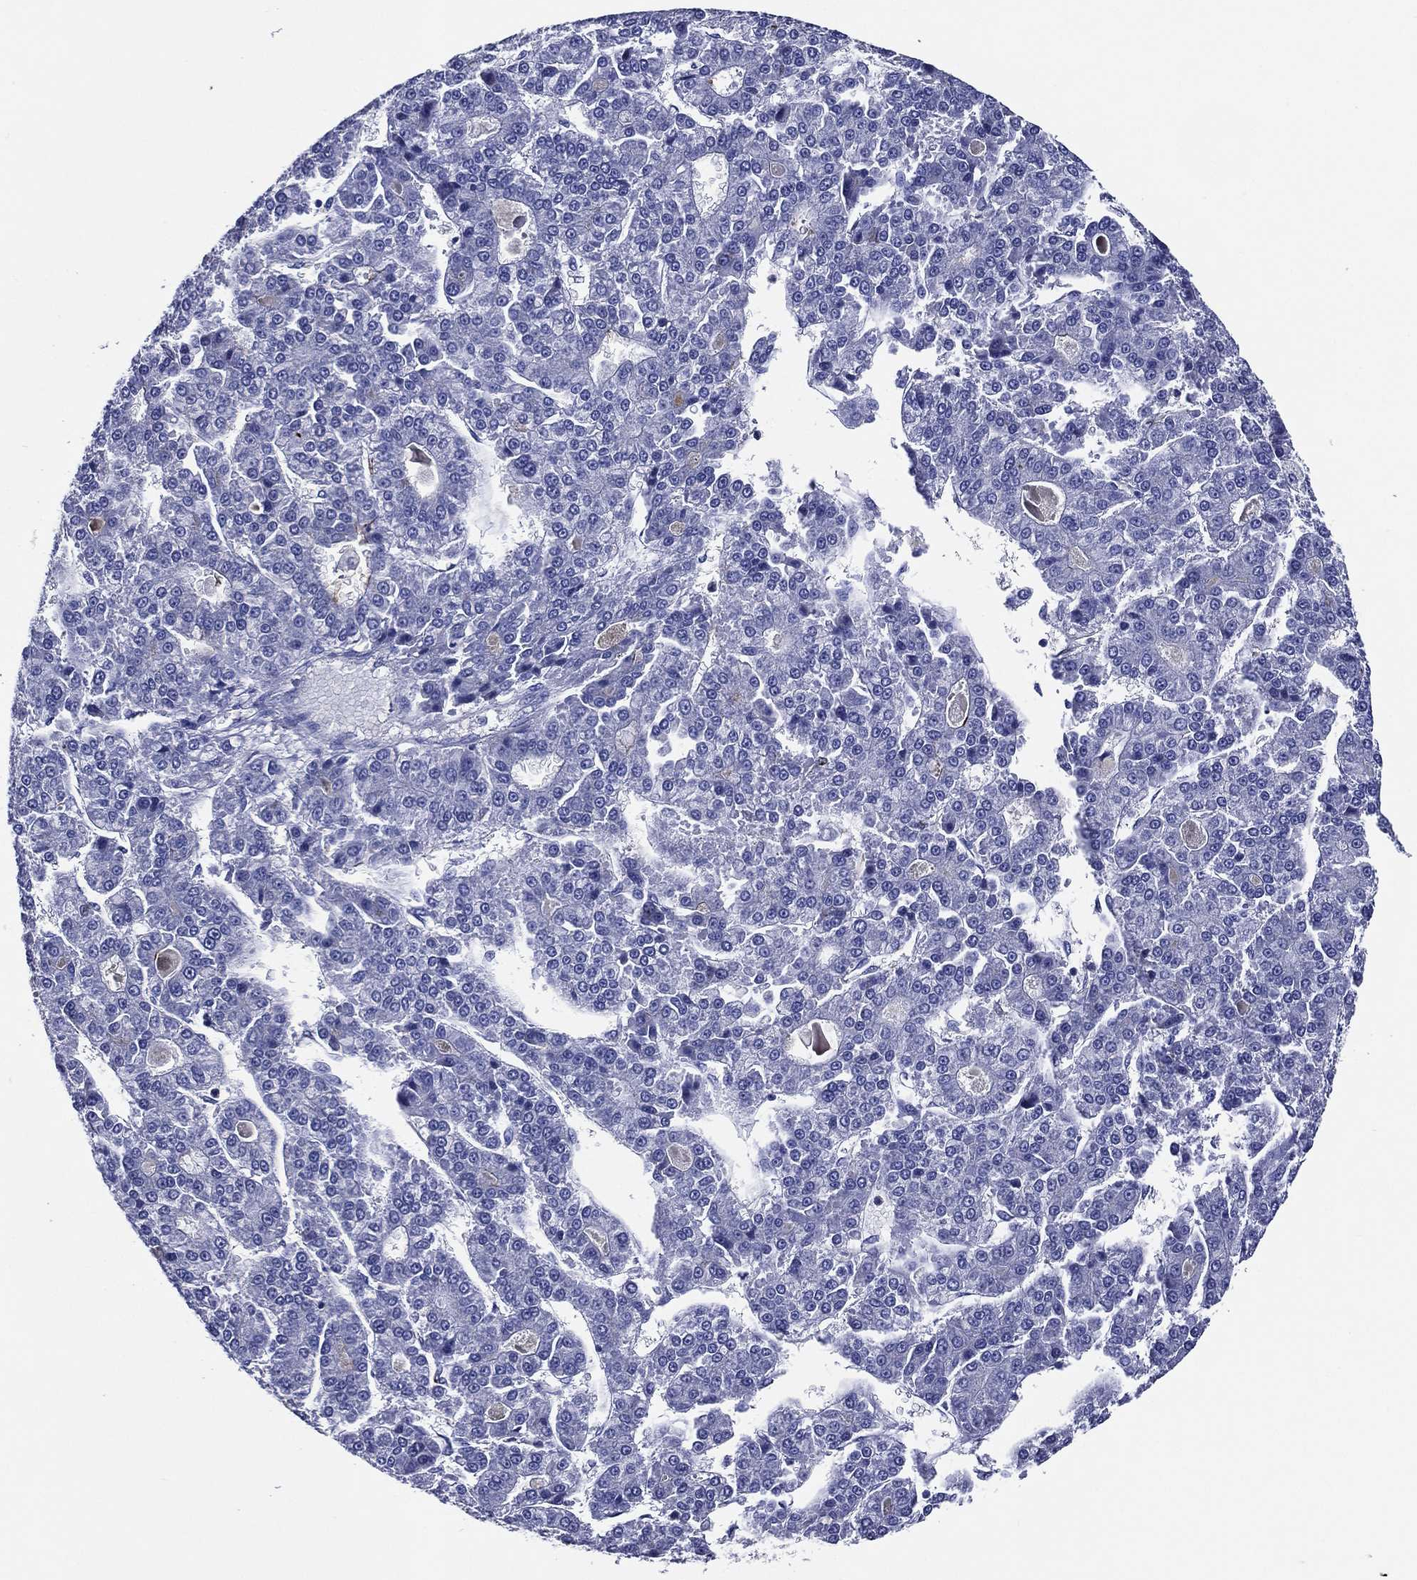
{"staining": {"intensity": "strong", "quantity": "<25%", "location": "cytoplasmic/membranous"}, "tissue": "liver cancer", "cell_type": "Tumor cells", "image_type": "cancer", "snomed": [{"axis": "morphology", "description": "Carcinoma, Hepatocellular, NOS"}, {"axis": "topography", "description": "Liver"}], "caption": "The image demonstrates staining of hepatocellular carcinoma (liver), revealing strong cytoplasmic/membranous protein positivity (brown color) within tumor cells.", "gene": "ACE2", "patient": {"sex": "male", "age": 70}}